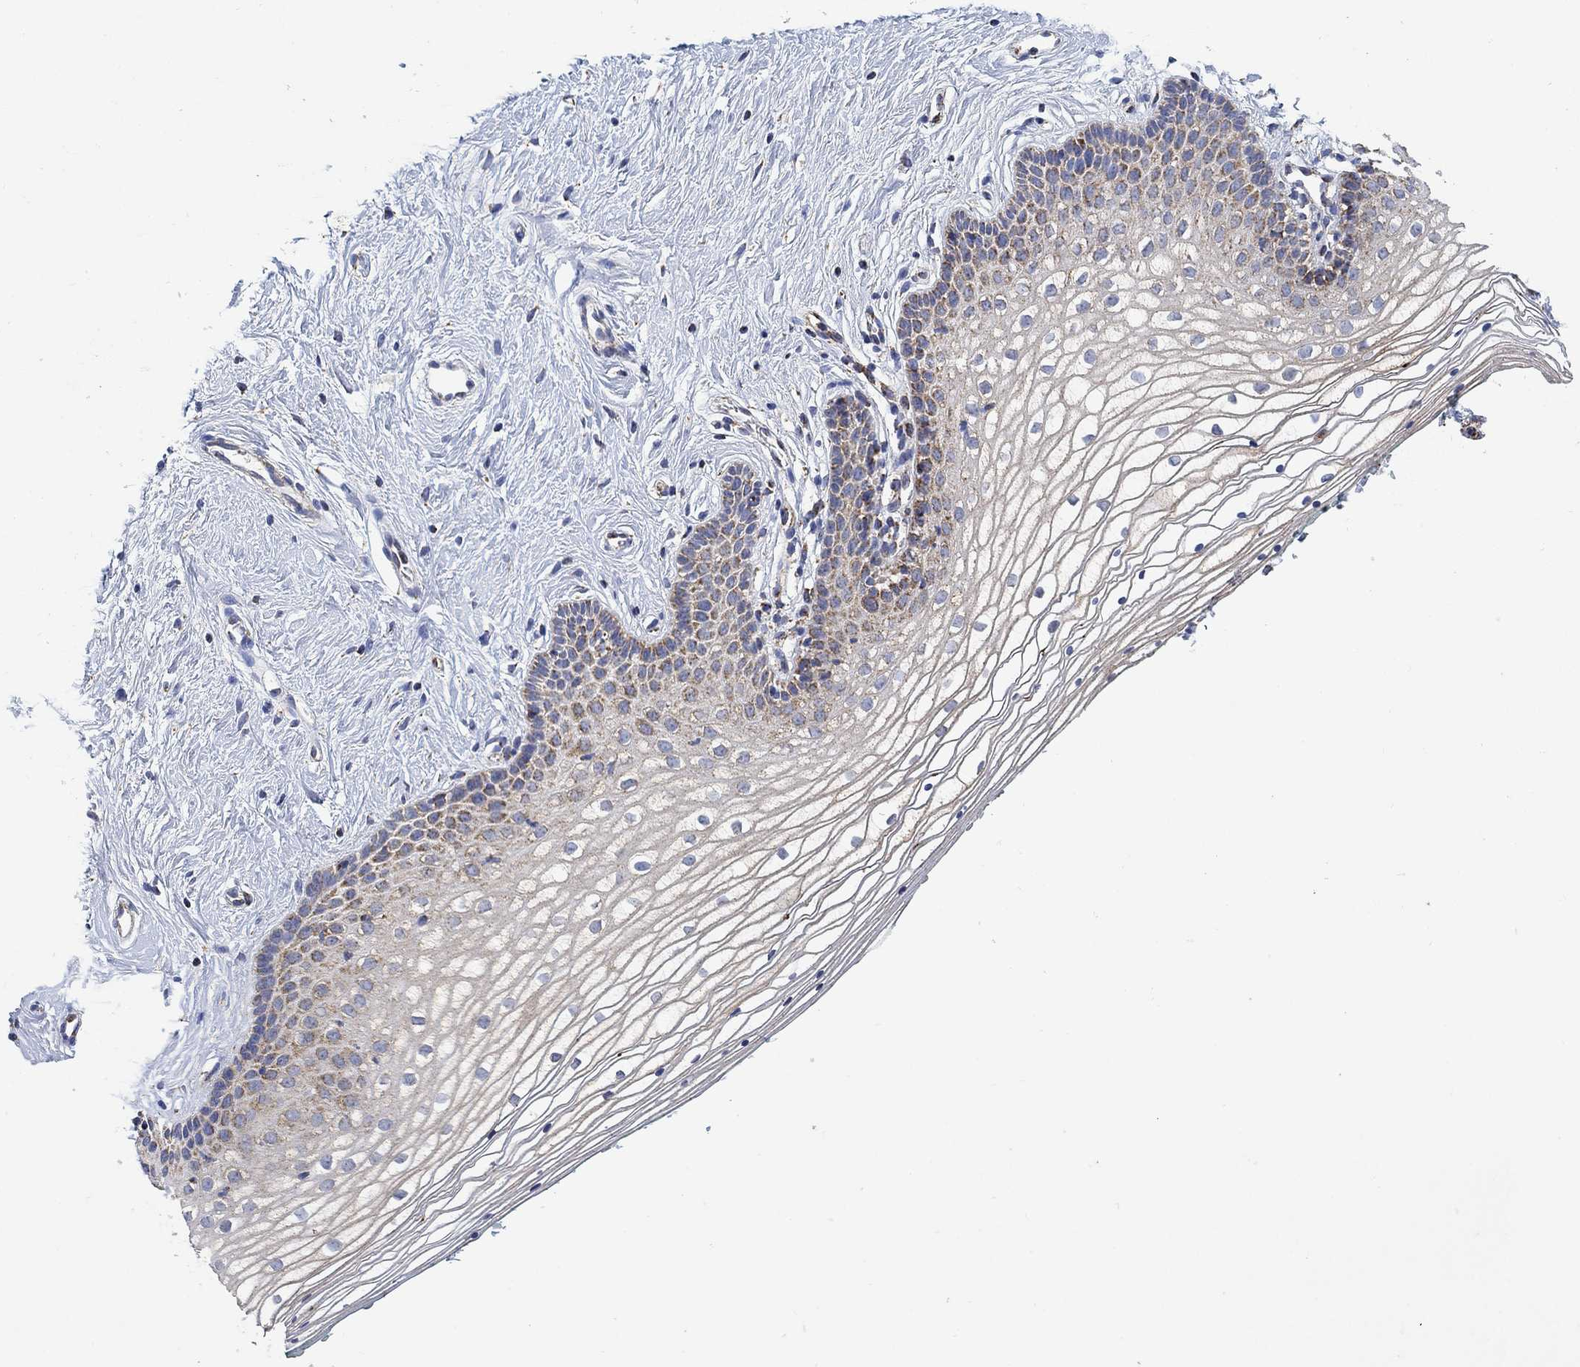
{"staining": {"intensity": "moderate", "quantity": "<25%", "location": "cytoplasmic/membranous"}, "tissue": "vagina", "cell_type": "Squamous epithelial cells", "image_type": "normal", "snomed": [{"axis": "morphology", "description": "Normal tissue, NOS"}, {"axis": "topography", "description": "Vagina"}], "caption": "Squamous epithelial cells demonstrate low levels of moderate cytoplasmic/membranous staining in approximately <25% of cells in normal human vagina. (brown staining indicates protein expression, while blue staining denotes nuclei).", "gene": "NDUFS3", "patient": {"sex": "female", "age": 36}}